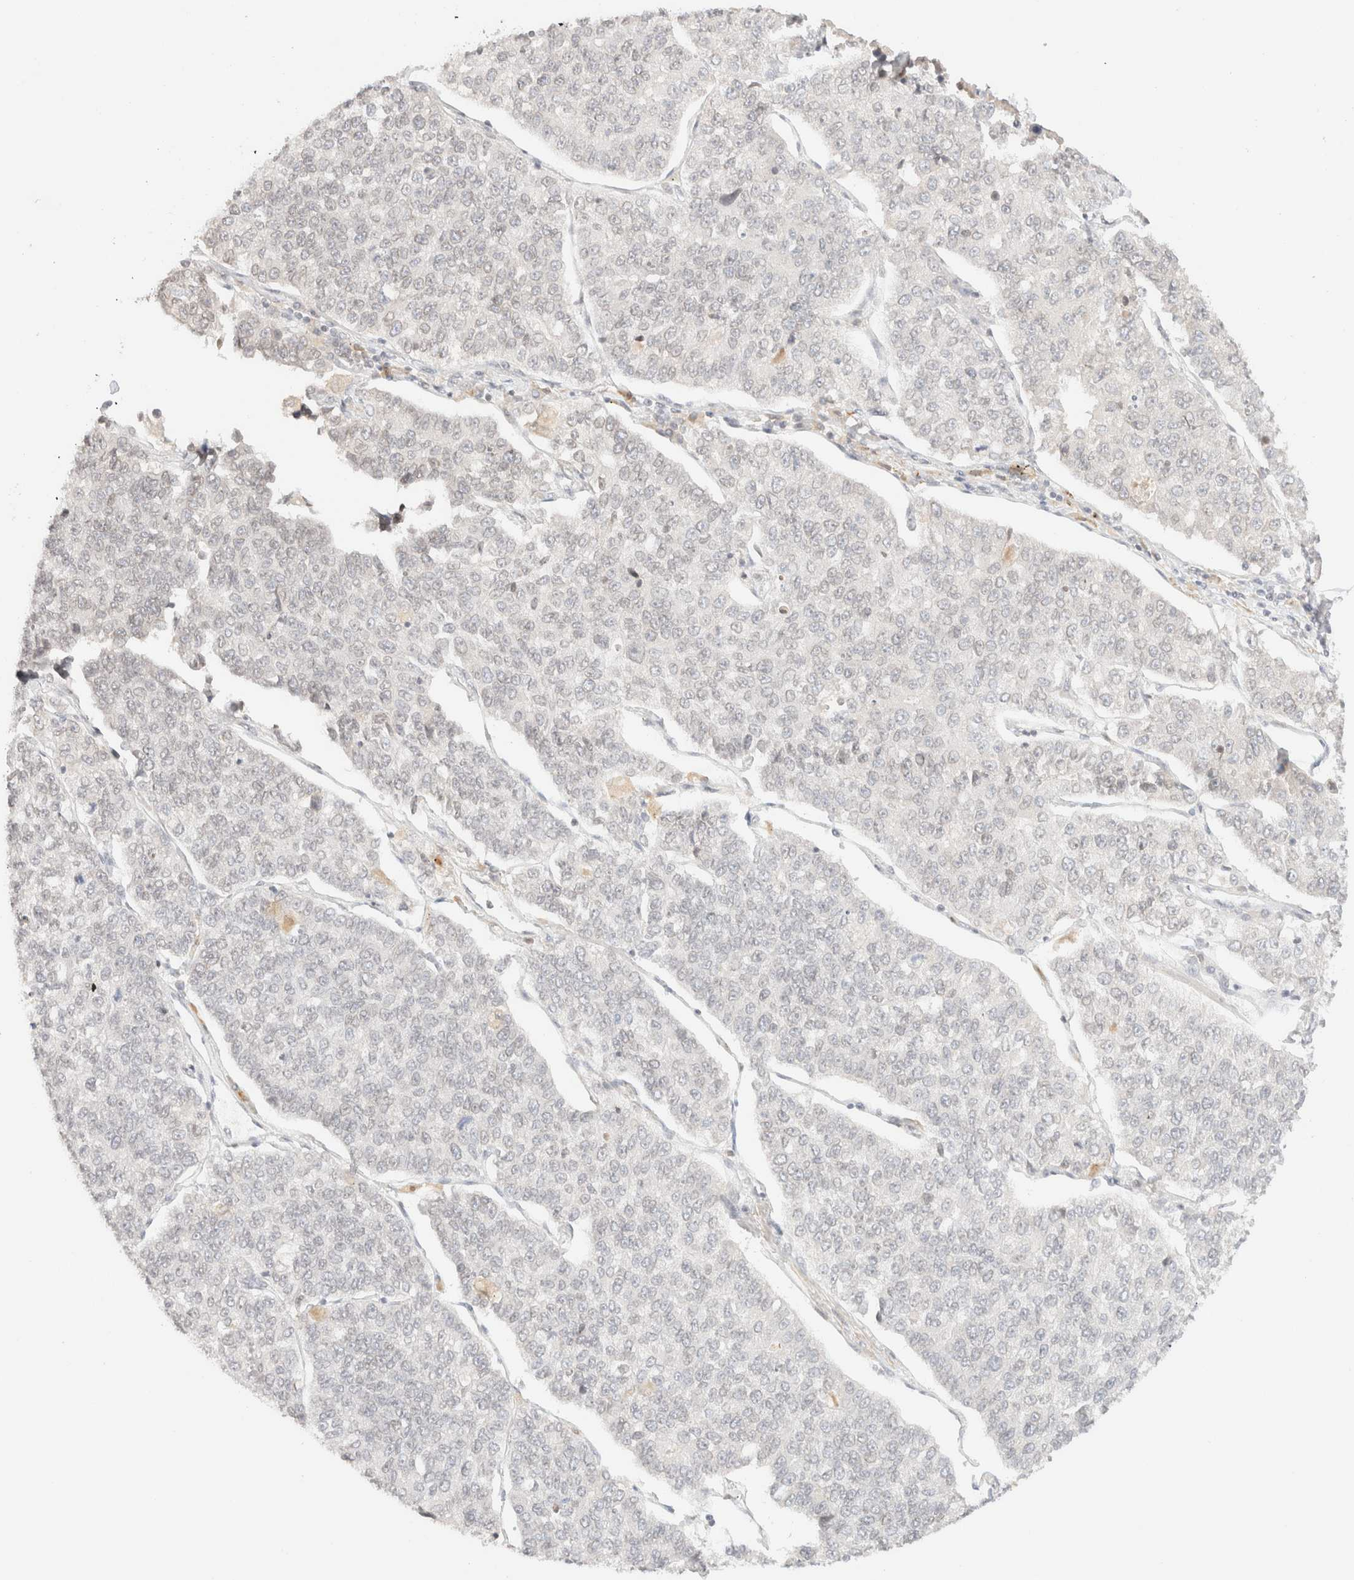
{"staining": {"intensity": "negative", "quantity": "none", "location": "none"}, "tissue": "lung cancer", "cell_type": "Tumor cells", "image_type": "cancer", "snomed": [{"axis": "morphology", "description": "Adenocarcinoma, NOS"}, {"axis": "topography", "description": "Lung"}], "caption": "The histopathology image reveals no significant expression in tumor cells of lung cancer. (DAB (3,3'-diaminobenzidine) immunohistochemistry (IHC), high magnification).", "gene": "ZNF770", "patient": {"sex": "male", "age": 49}}